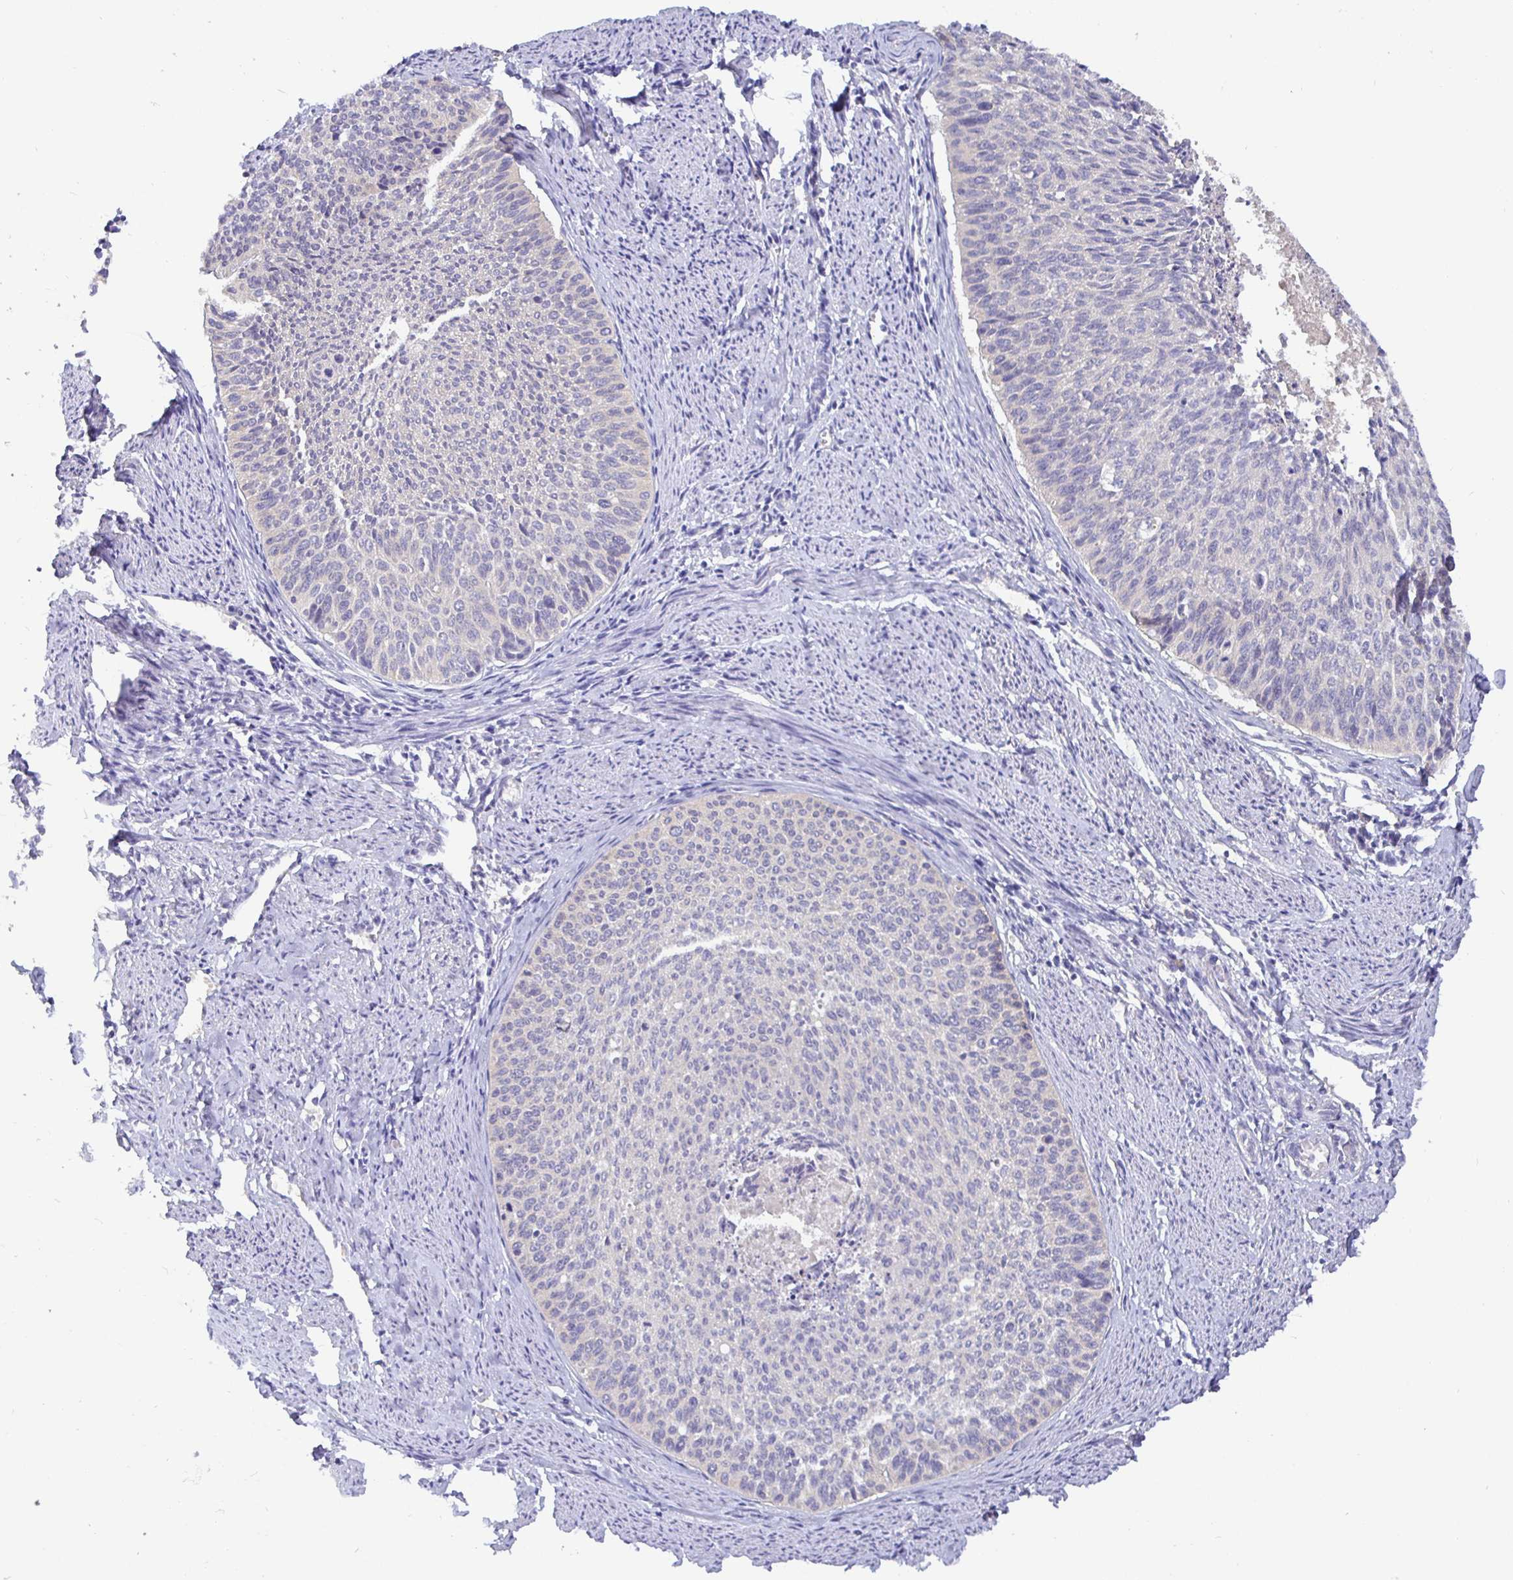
{"staining": {"intensity": "negative", "quantity": "none", "location": "none"}, "tissue": "cervical cancer", "cell_type": "Tumor cells", "image_type": "cancer", "snomed": [{"axis": "morphology", "description": "Squamous cell carcinoma, NOS"}, {"axis": "topography", "description": "Cervix"}], "caption": "Immunohistochemical staining of cervical cancer displays no significant positivity in tumor cells. (DAB immunohistochemistry (IHC) with hematoxylin counter stain).", "gene": "KIF21A", "patient": {"sex": "female", "age": 55}}